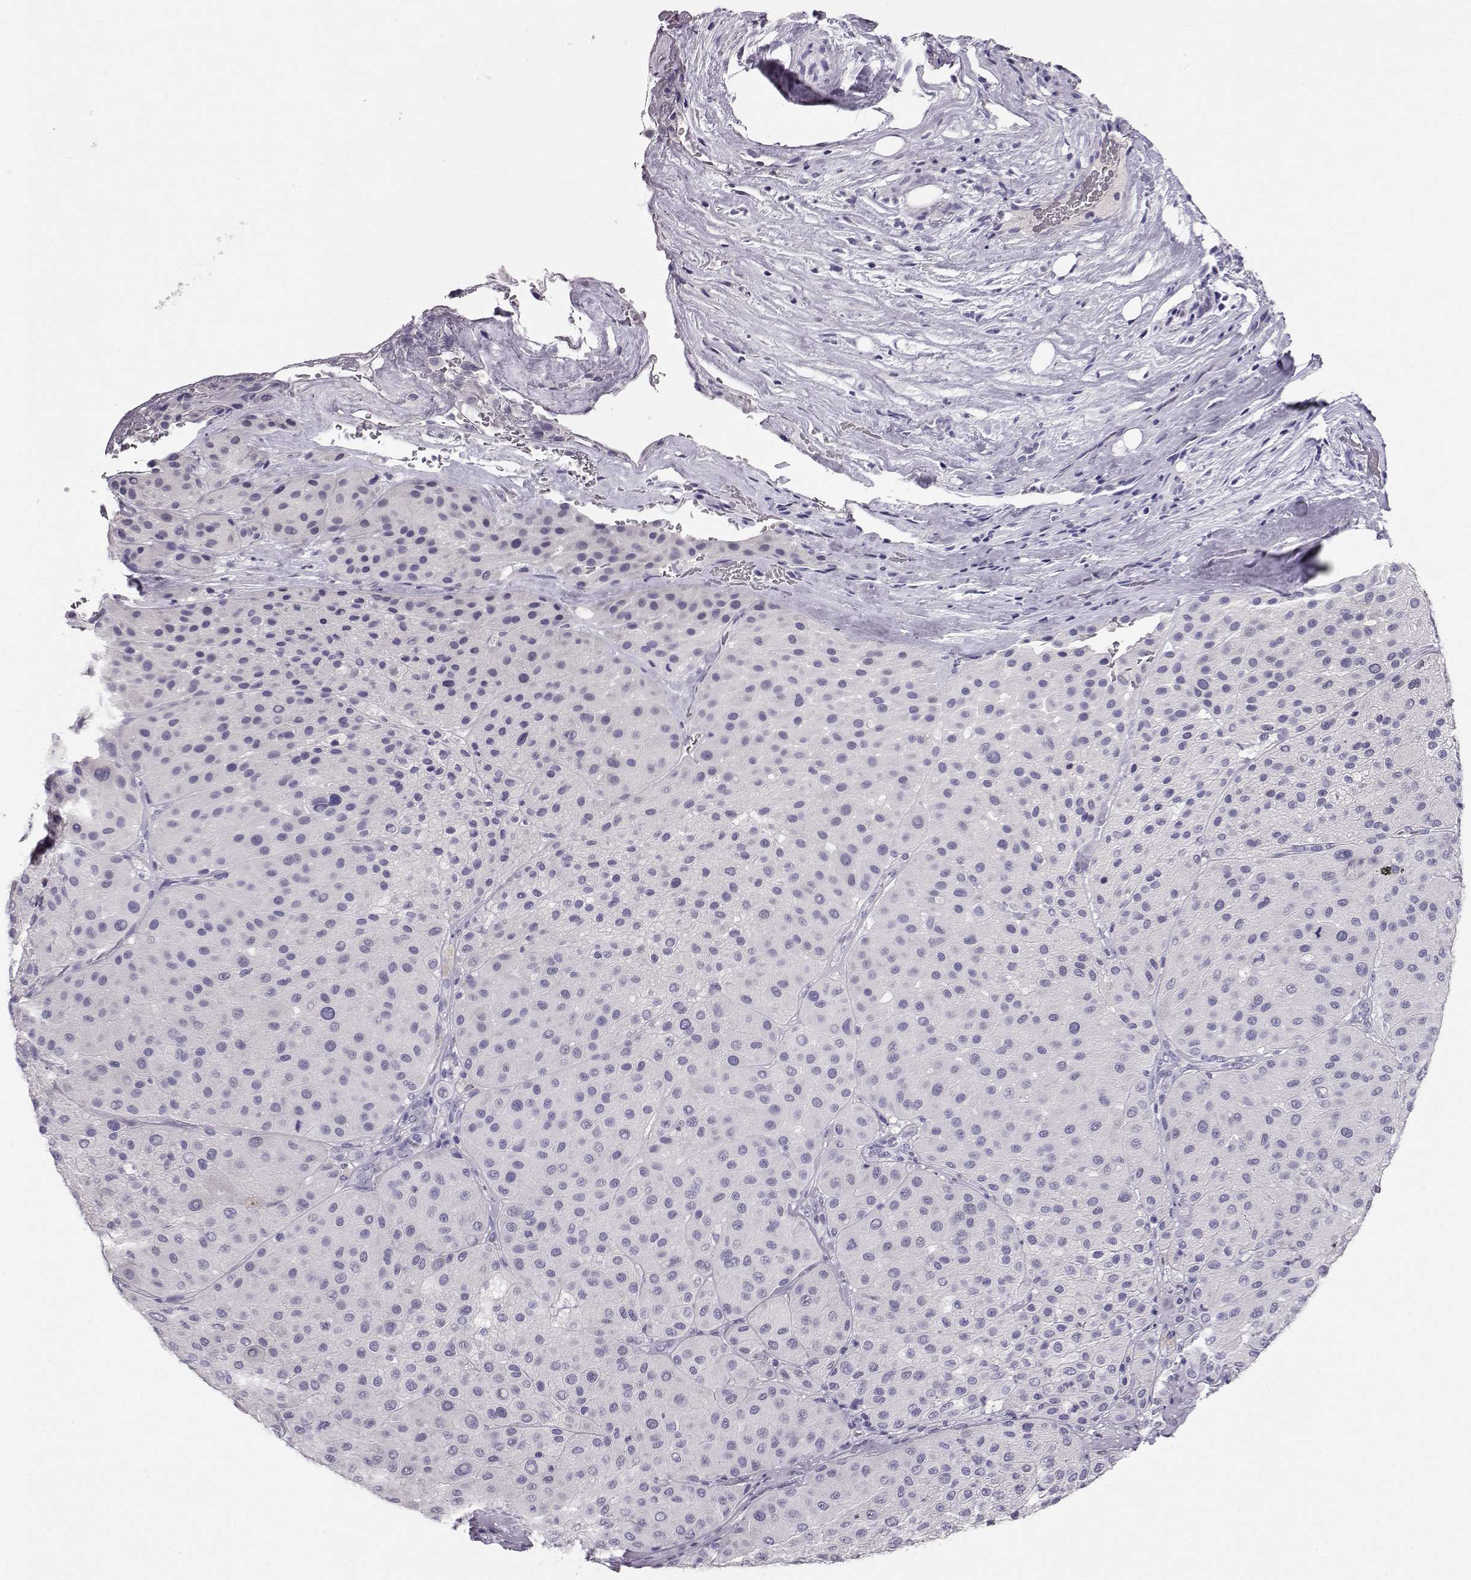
{"staining": {"intensity": "negative", "quantity": "none", "location": "none"}, "tissue": "melanoma", "cell_type": "Tumor cells", "image_type": "cancer", "snomed": [{"axis": "morphology", "description": "Malignant melanoma, Metastatic site"}, {"axis": "topography", "description": "Smooth muscle"}], "caption": "This is a photomicrograph of IHC staining of malignant melanoma (metastatic site), which shows no positivity in tumor cells.", "gene": "GPR26", "patient": {"sex": "male", "age": 41}}